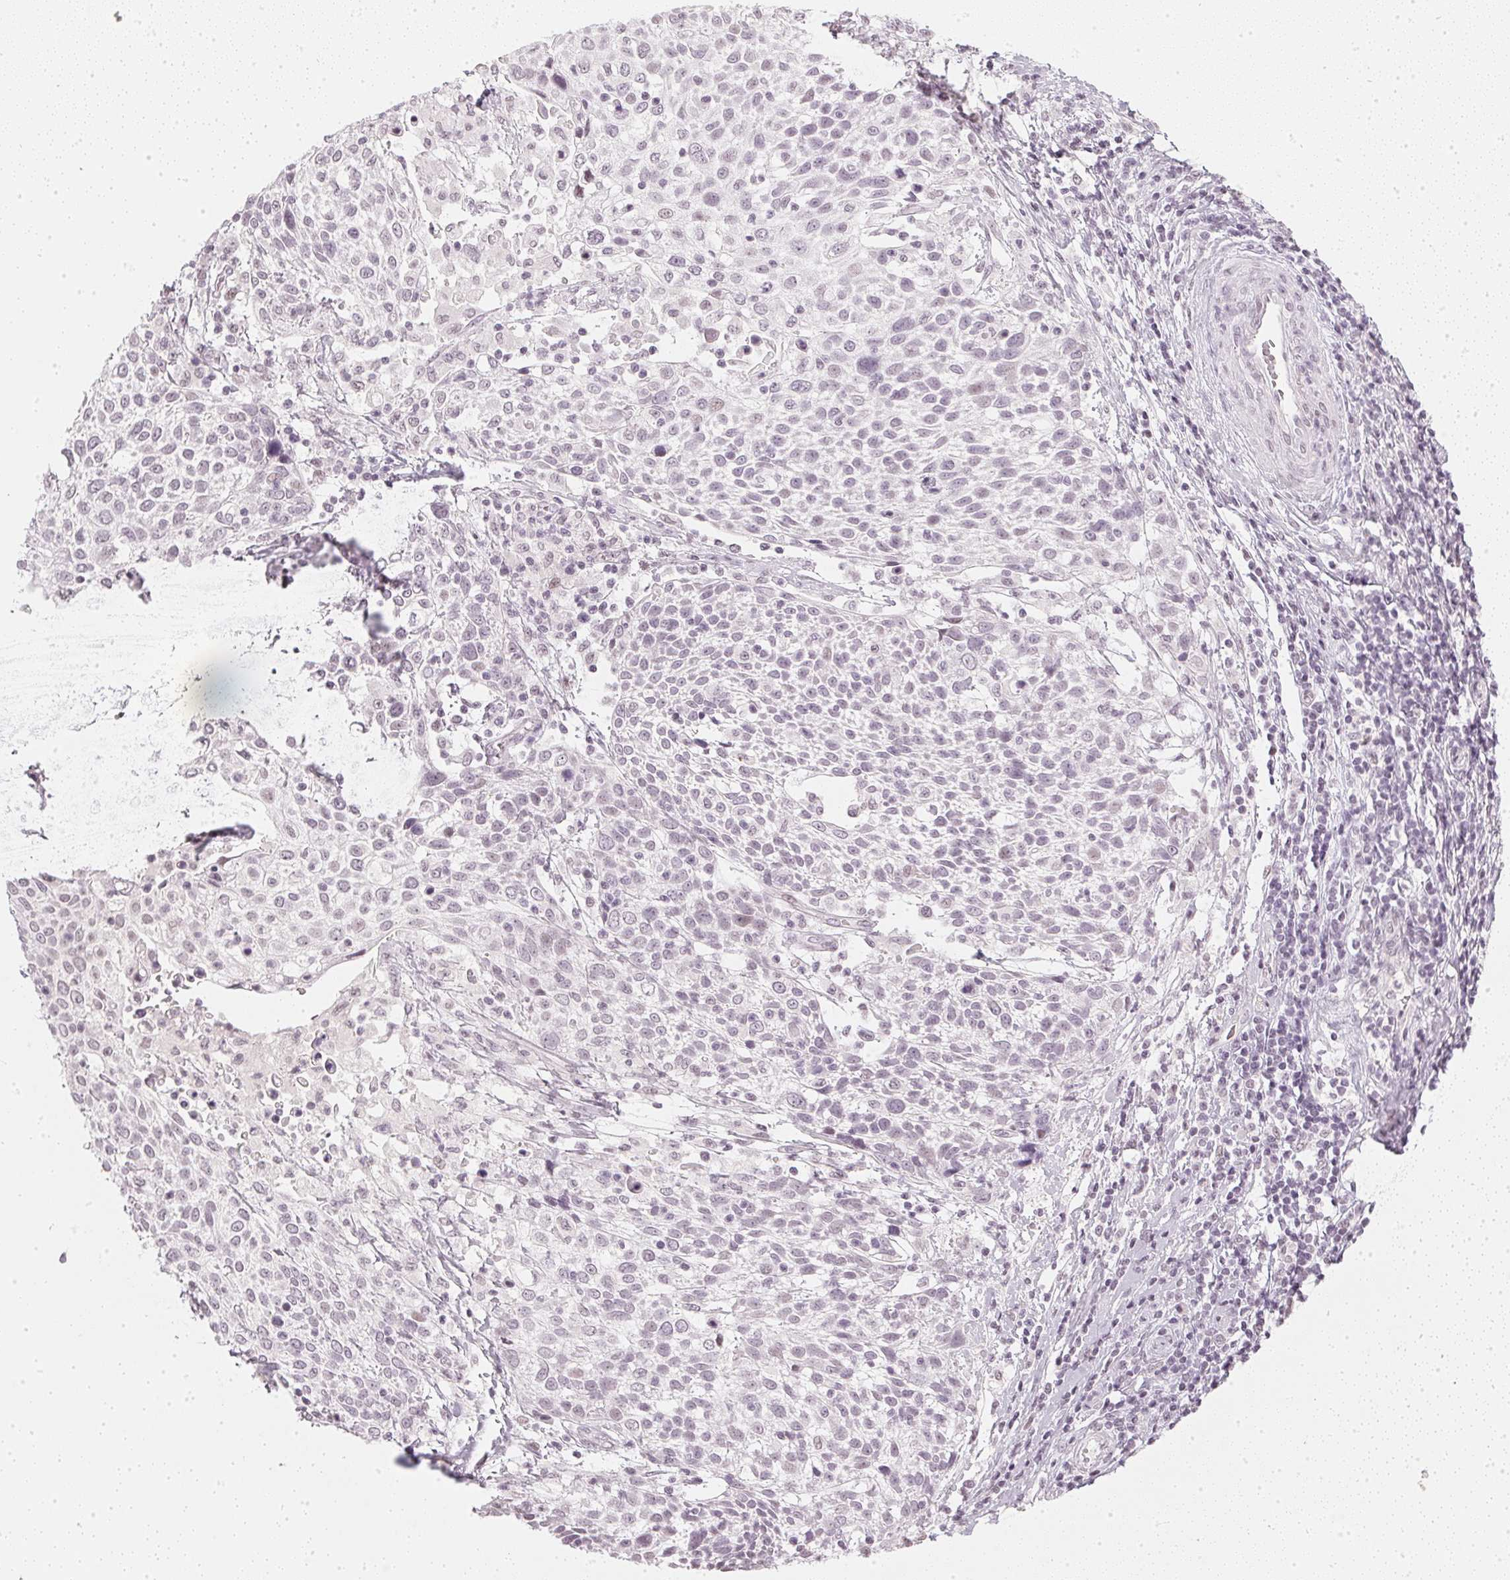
{"staining": {"intensity": "weak", "quantity": "25%-75%", "location": "nuclear"}, "tissue": "cervical cancer", "cell_type": "Tumor cells", "image_type": "cancer", "snomed": [{"axis": "morphology", "description": "Squamous cell carcinoma, NOS"}, {"axis": "topography", "description": "Cervix"}], "caption": "Immunohistochemical staining of human squamous cell carcinoma (cervical) reveals low levels of weak nuclear protein staining in about 25%-75% of tumor cells.", "gene": "DNAJC6", "patient": {"sex": "female", "age": 61}}